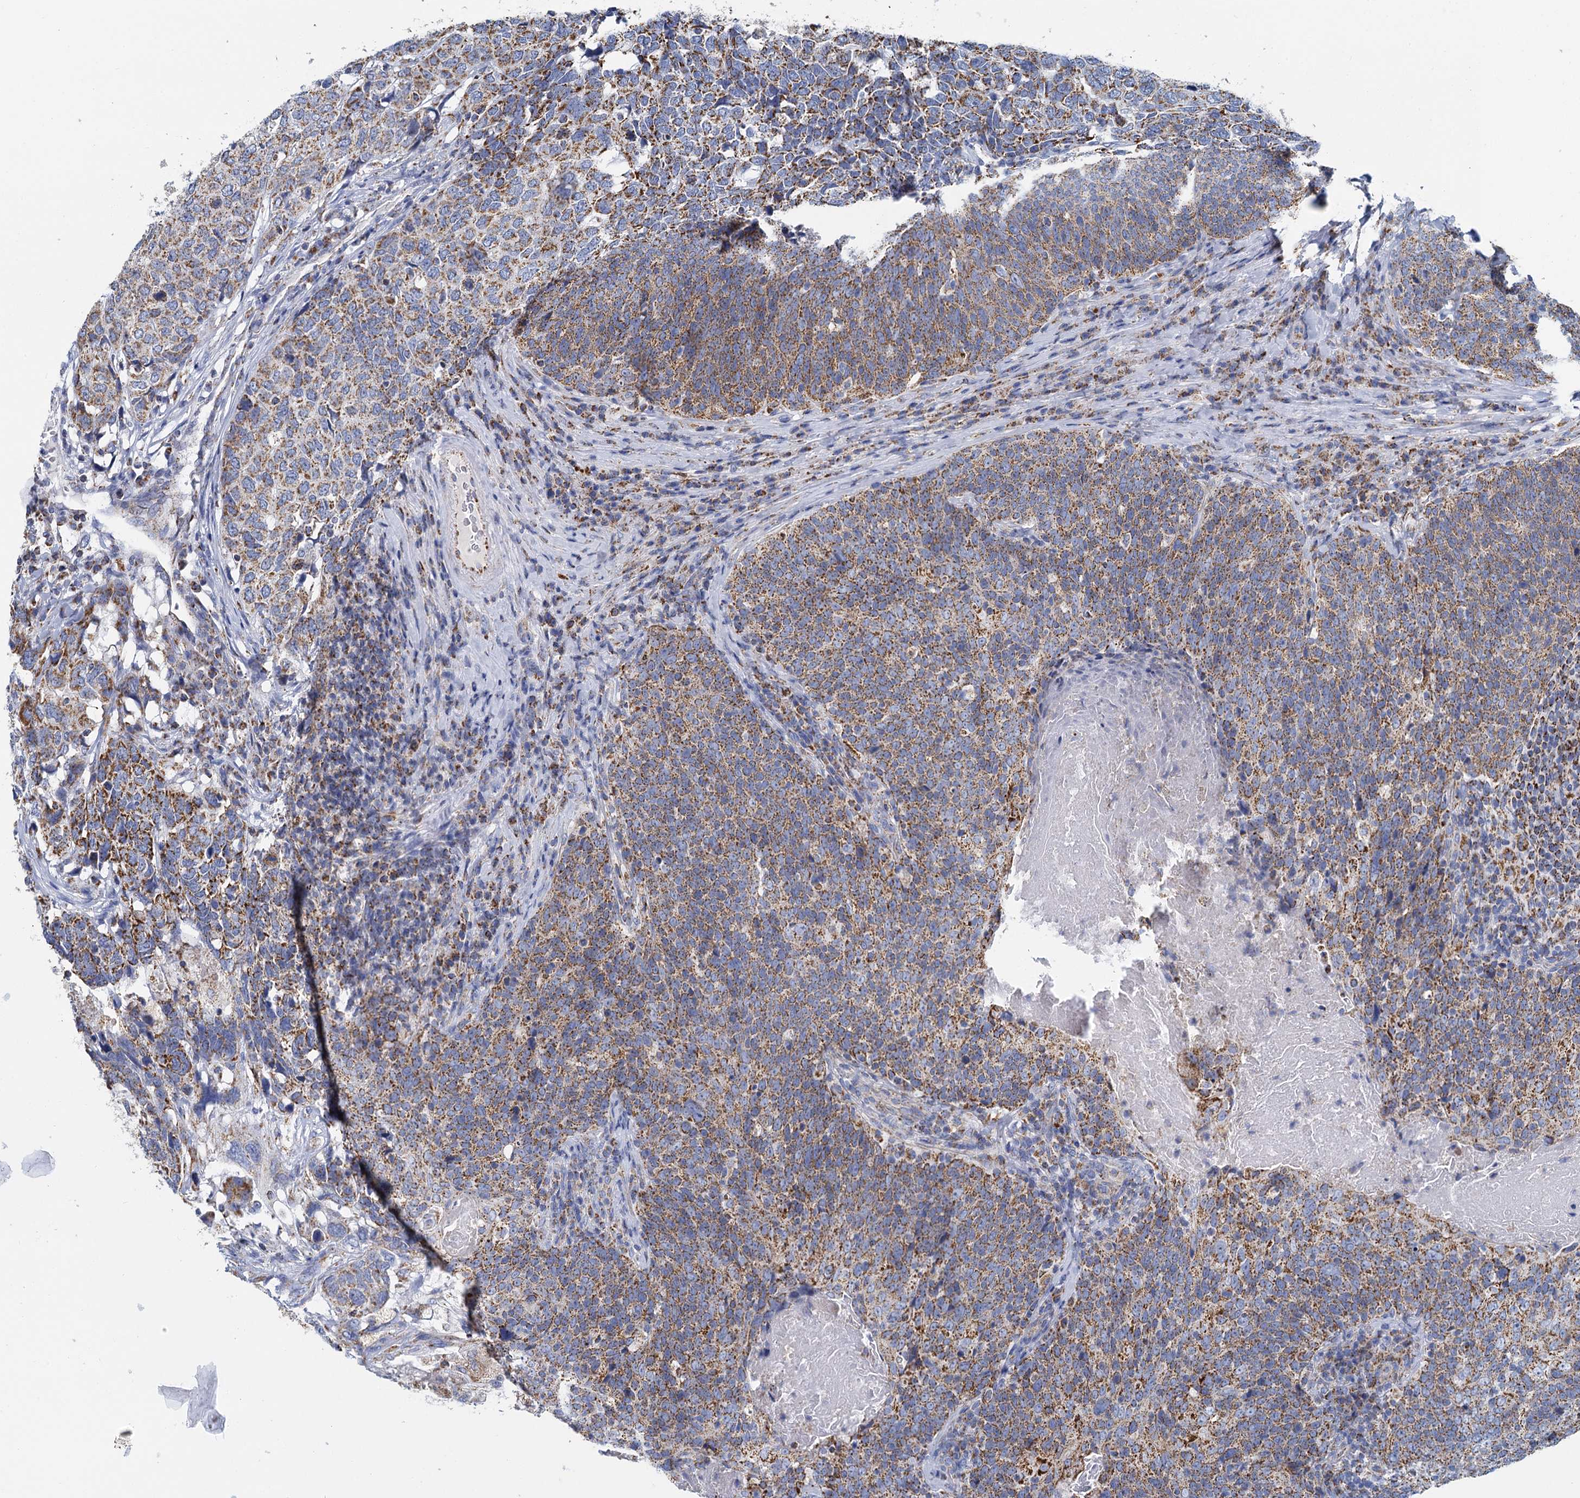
{"staining": {"intensity": "moderate", "quantity": ">75%", "location": "cytoplasmic/membranous"}, "tissue": "head and neck cancer", "cell_type": "Tumor cells", "image_type": "cancer", "snomed": [{"axis": "morphology", "description": "Squamous cell carcinoma, NOS"}, {"axis": "morphology", "description": "Squamous cell carcinoma, metastatic, NOS"}, {"axis": "topography", "description": "Lymph node"}, {"axis": "topography", "description": "Head-Neck"}], "caption": "High-power microscopy captured an immunohistochemistry photomicrograph of head and neck cancer, revealing moderate cytoplasmic/membranous staining in approximately >75% of tumor cells. The staining is performed using DAB (3,3'-diaminobenzidine) brown chromogen to label protein expression. The nuclei are counter-stained blue using hematoxylin.", "gene": "CCP110", "patient": {"sex": "male", "age": 62}}